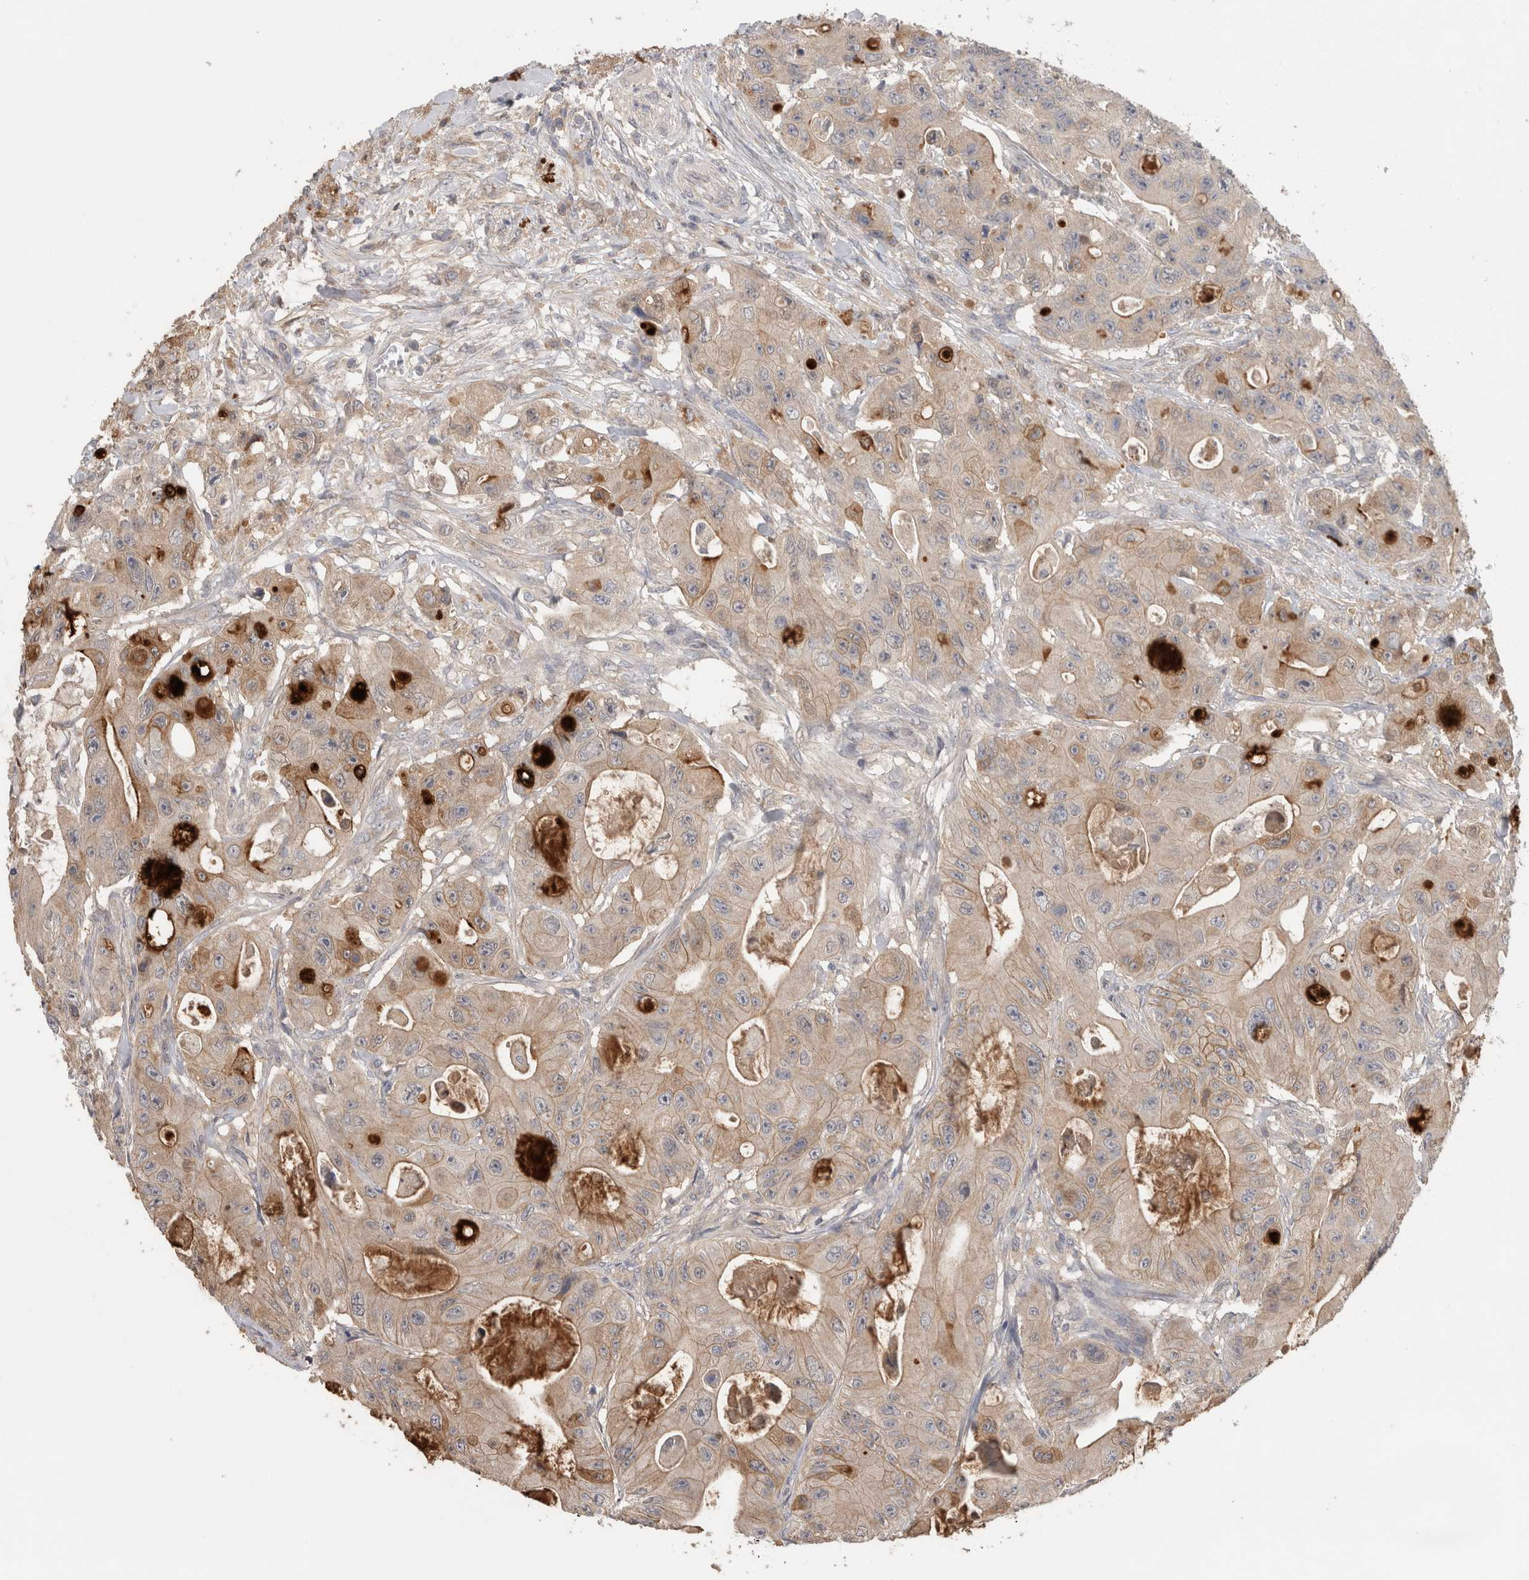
{"staining": {"intensity": "weak", "quantity": ">75%", "location": "cytoplasmic/membranous"}, "tissue": "colorectal cancer", "cell_type": "Tumor cells", "image_type": "cancer", "snomed": [{"axis": "morphology", "description": "Adenocarcinoma, NOS"}, {"axis": "topography", "description": "Colon"}], "caption": "The micrograph demonstrates a brown stain indicating the presence of a protein in the cytoplasmic/membranous of tumor cells in colorectal cancer (adenocarcinoma).", "gene": "PPP3CC", "patient": {"sex": "female", "age": 46}}